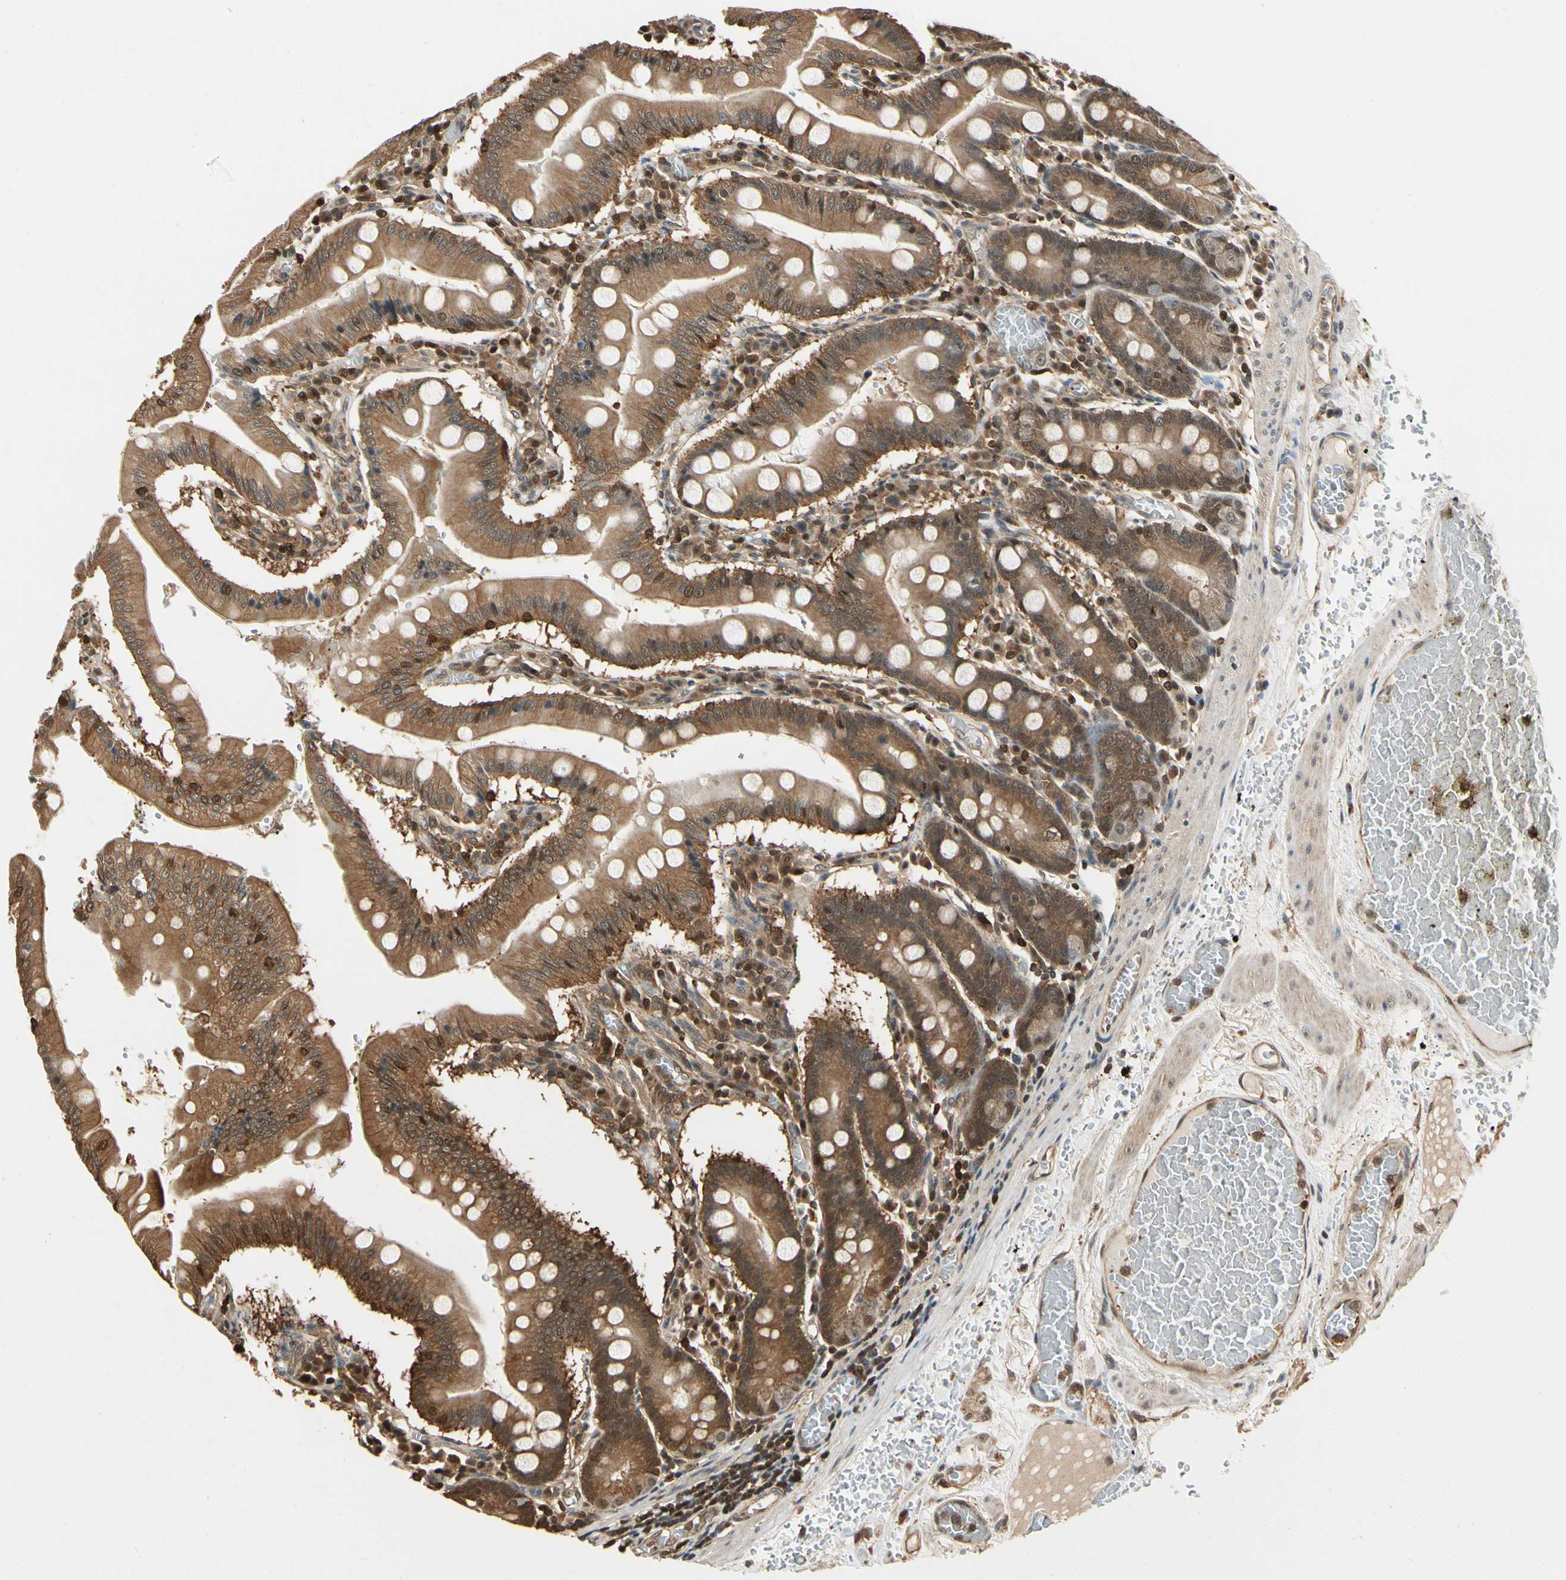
{"staining": {"intensity": "moderate", "quantity": ">75%", "location": "cytoplasmic/membranous"}, "tissue": "small intestine", "cell_type": "Glandular cells", "image_type": "normal", "snomed": [{"axis": "morphology", "description": "Normal tissue, NOS"}, {"axis": "topography", "description": "Small intestine"}], "caption": "High-power microscopy captured an immunohistochemistry (IHC) histopathology image of normal small intestine, revealing moderate cytoplasmic/membranous expression in about >75% of glandular cells. (DAB (3,3'-diaminobenzidine) = brown stain, brightfield microscopy at high magnification).", "gene": "YWHAB", "patient": {"sex": "male", "age": 71}}